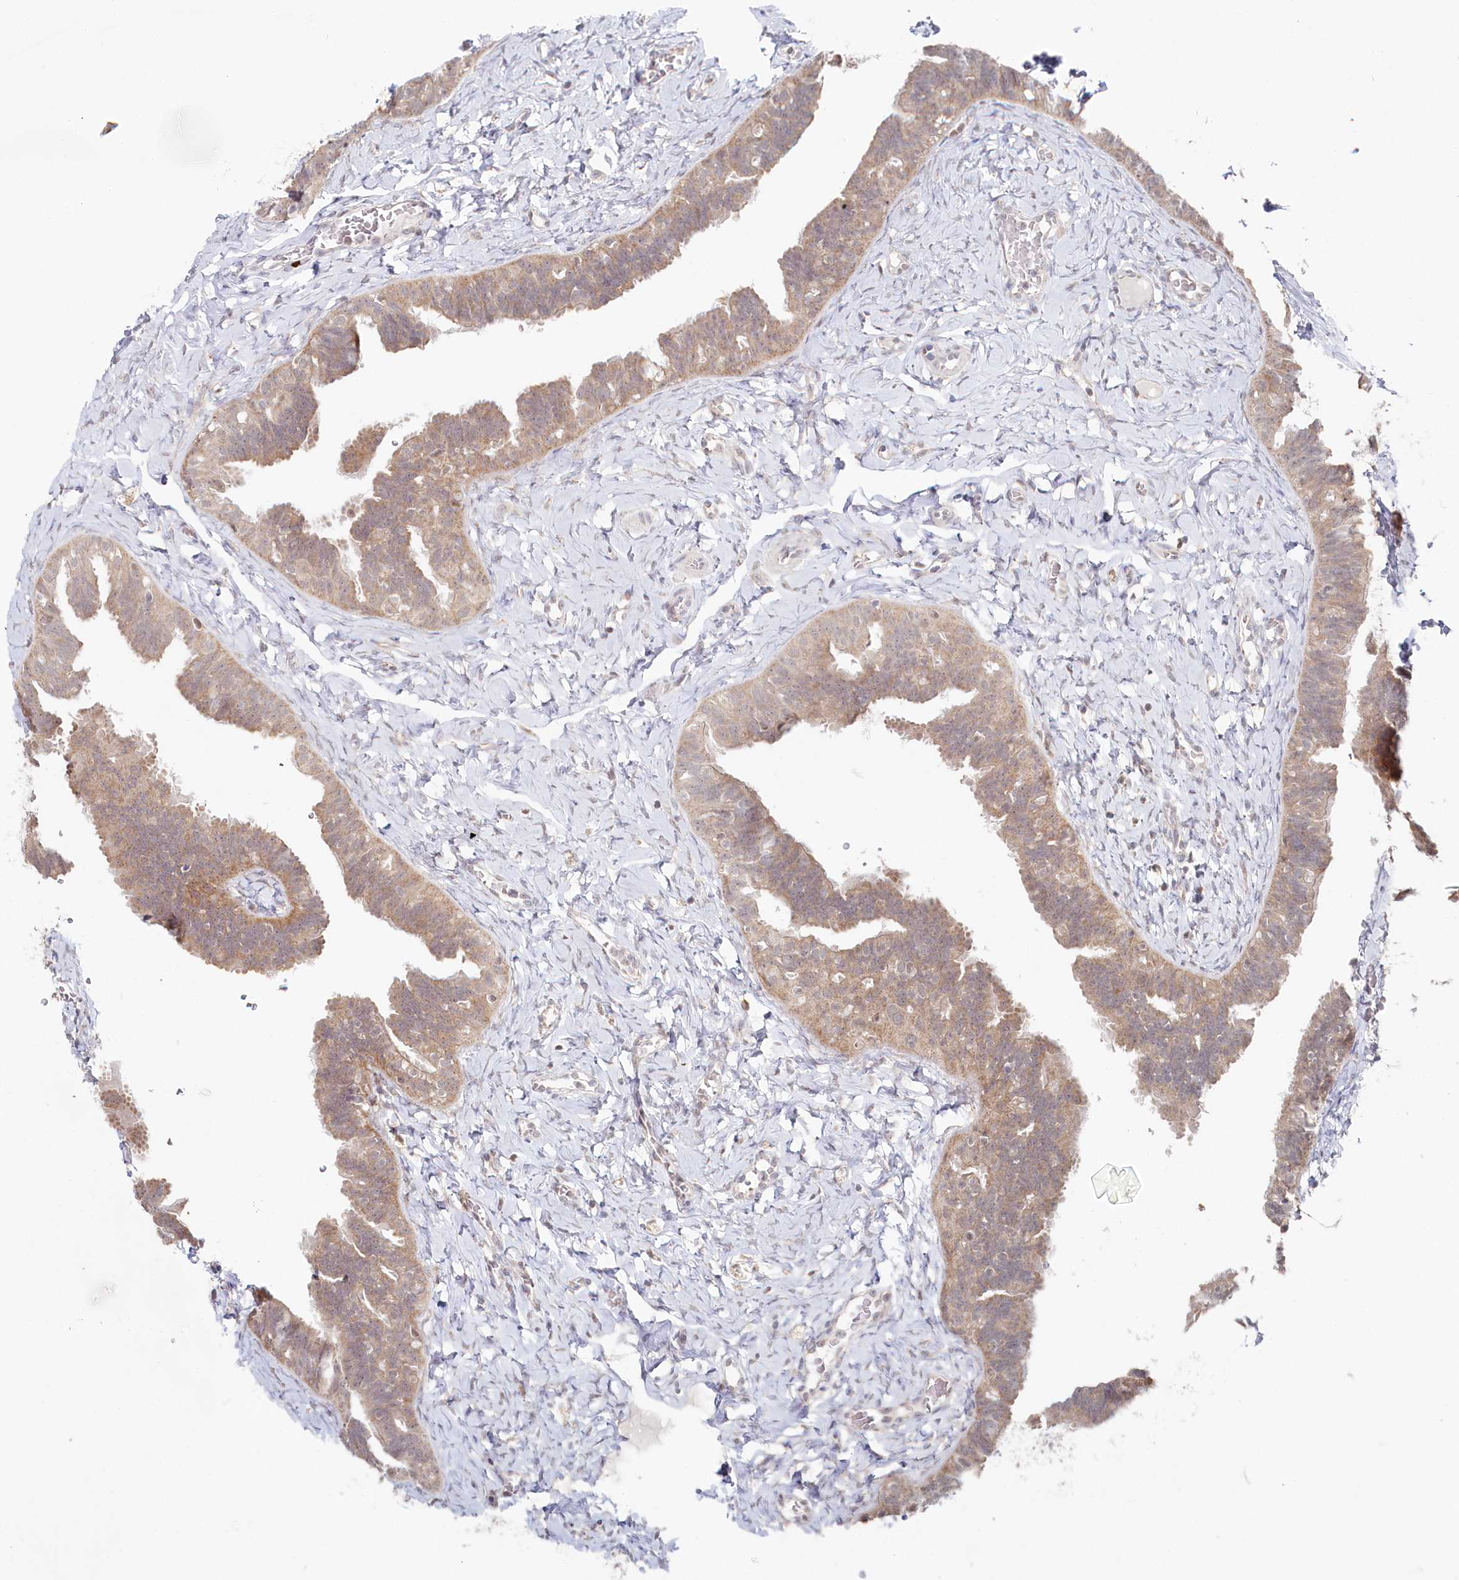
{"staining": {"intensity": "weak", "quantity": ">75%", "location": "cytoplasmic/membranous"}, "tissue": "fallopian tube", "cell_type": "Glandular cells", "image_type": "normal", "snomed": [{"axis": "morphology", "description": "Normal tissue, NOS"}, {"axis": "topography", "description": "Fallopian tube"}], "caption": "Immunohistochemistry (IHC) photomicrograph of benign human fallopian tube stained for a protein (brown), which reveals low levels of weak cytoplasmic/membranous positivity in approximately >75% of glandular cells.", "gene": "WAPL", "patient": {"sex": "female", "age": 65}}